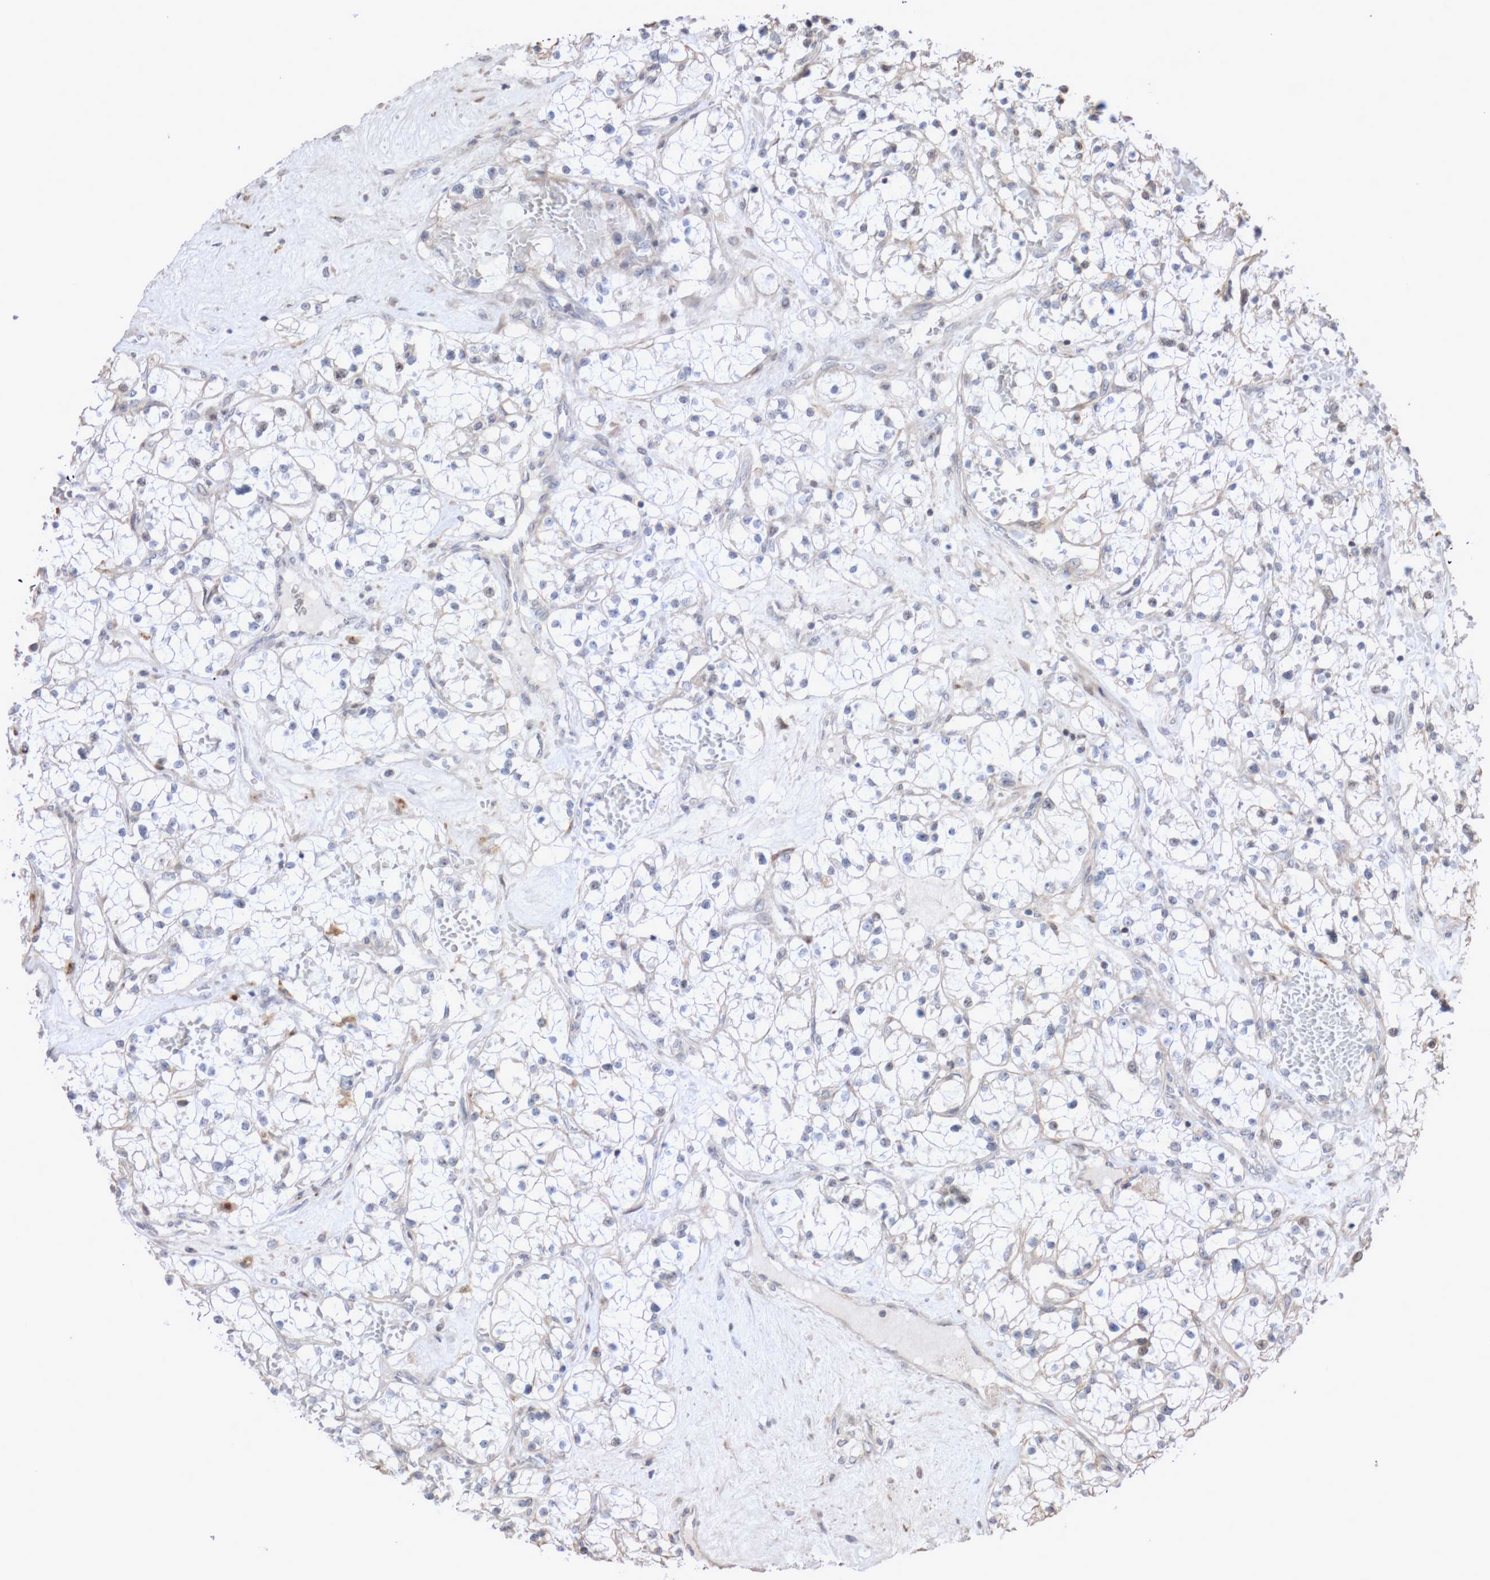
{"staining": {"intensity": "negative", "quantity": "none", "location": "none"}, "tissue": "renal cancer", "cell_type": "Tumor cells", "image_type": "cancer", "snomed": [{"axis": "morphology", "description": "Normal tissue, NOS"}, {"axis": "morphology", "description": "Adenocarcinoma, NOS"}, {"axis": "topography", "description": "Kidney"}], "caption": "This is a photomicrograph of immunohistochemistry (IHC) staining of renal cancer (adenocarcinoma), which shows no expression in tumor cells. (DAB IHC visualized using brightfield microscopy, high magnification).", "gene": "DPH7", "patient": {"sex": "male", "age": 68}}